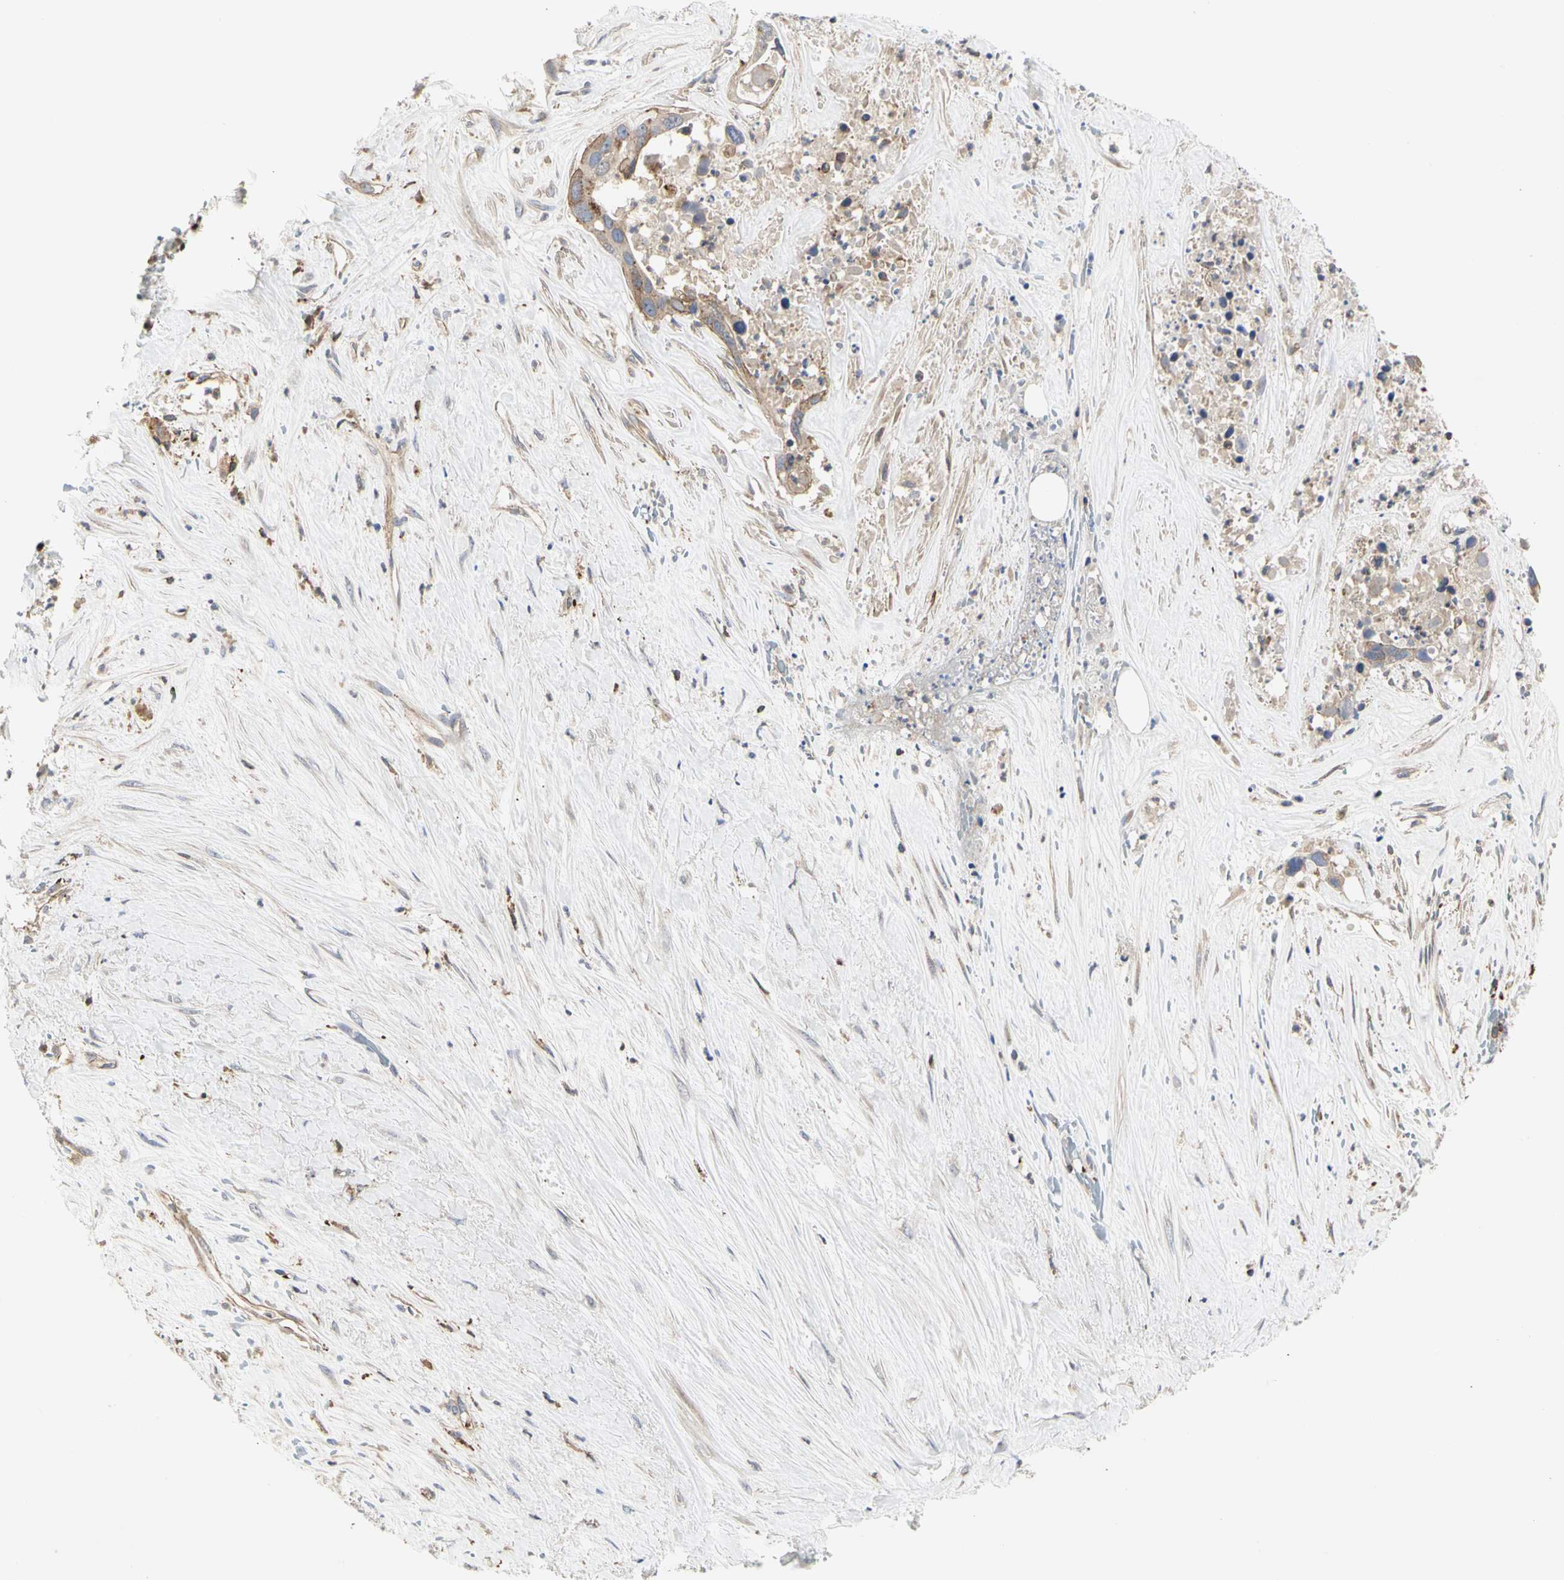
{"staining": {"intensity": "weak", "quantity": ">75%", "location": "cytoplasmic/membranous"}, "tissue": "liver cancer", "cell_type": "Tumor cells", "image_type": "cancer", "snomed": [{"axis": "morphology", "description": "Cholangiocarcinoma"}, {"axis": "topography", "description": "Liver"}], "caption": "This is an image of immunohistochemistry staining of liver cancer (cholangiocarcinoma), which shows weak positivity in the cytoplasmic/membranous of tumor cells.", "gene": "NAPG", "patient": {"sex": "female", "age": 65}}